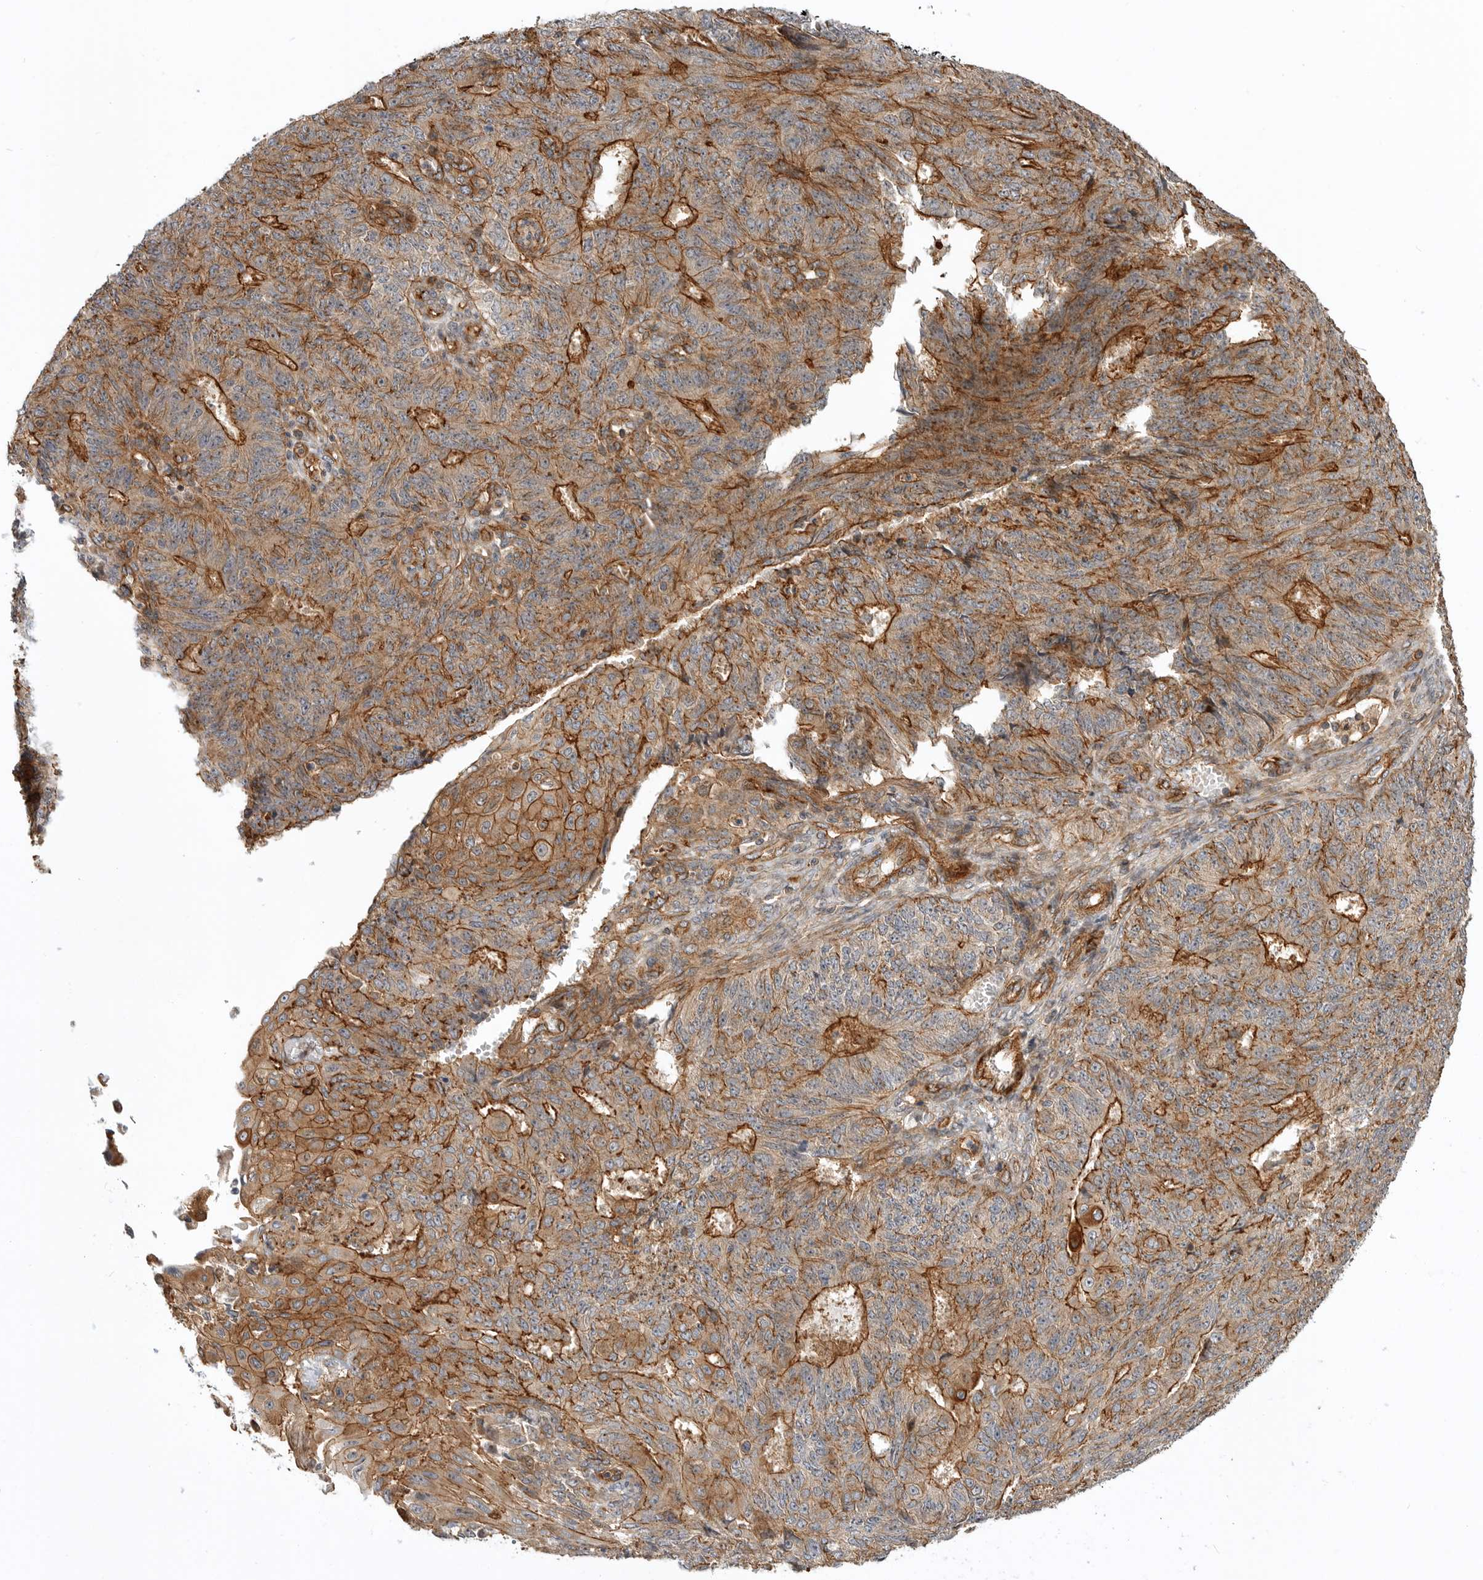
{"staining": {"intensity": "strong", "quantity": "25%-75%", "location": "cytoplasmic/membranous"}, "tissue": "endometrial cancer", "cell_type": "Tumor cells", "image_type": "cancer", "snomed": [{"axis": "morphology", "description": "Adenocarcinoma, NOS"}, {"axis": "topography", "description": "Endometrium"}], "caption": "The photomicrograph shows staining of endometrial cancer, revealing strong cytoplasmic/membranous protein positivity (brown color) within tumor cells.", "gene": "GPATCH2", "patient": {"sex": "female", "age": 32}}